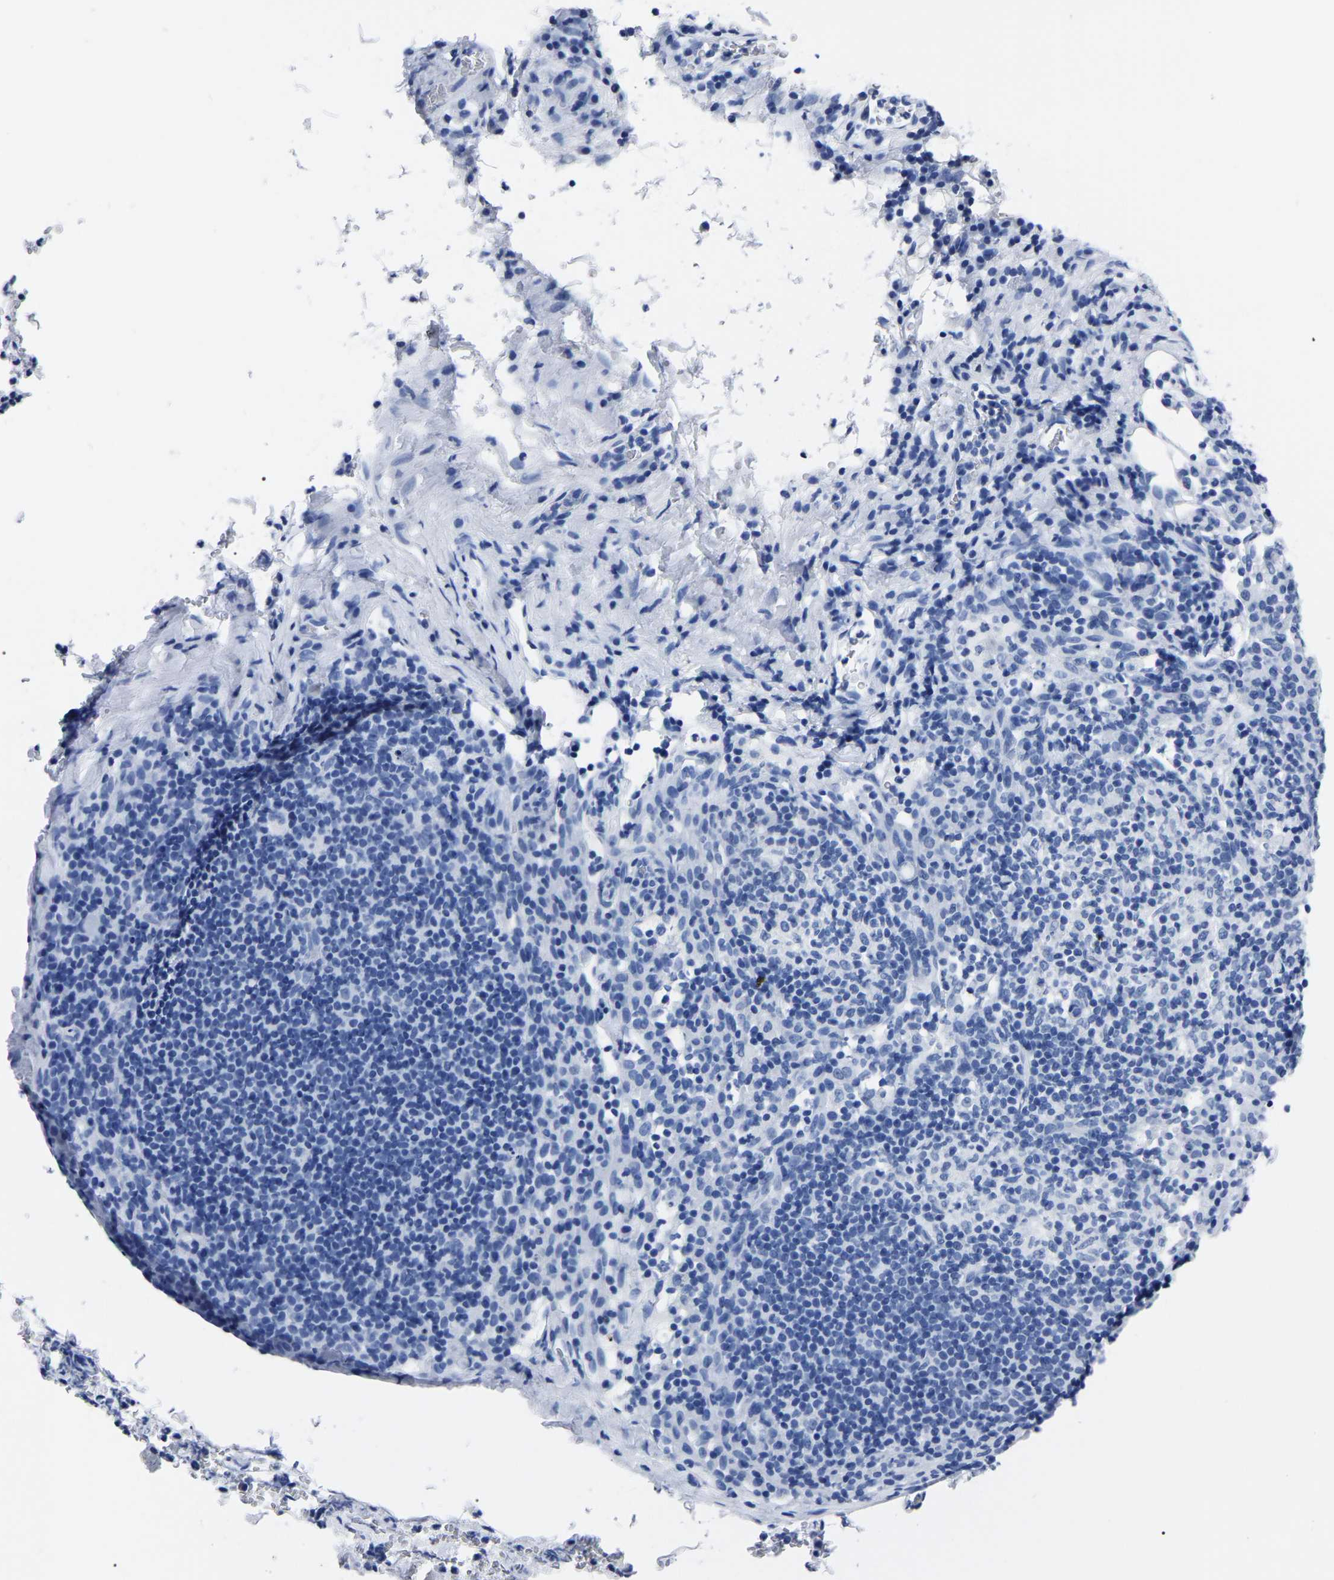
{"staining": {"intensity": "negative", "quantity": "none", "location": "none"}, "tissue": "lymph node", "cell_type": "Germinal center cells", "image_type": "normal", "snomed": [{"axis": "morphology", "description": "Normal tissue, NOS"}, {"axis": "morphology", "description": "Carcinoid, malignant, NOS"}, {"axis": "topography", "description": "Lymph node"}], "caption": "Germinal center cells are negative for protein expression in benign human lymph node. Brightfield microscopy of IHC stained with DAB (3,3'-diaminobenzidine) (brown) and hematoxylin (blue), captured at high magnification.", "gene": "IMPG2", "patient": {"sex": "male", "age": 47}}